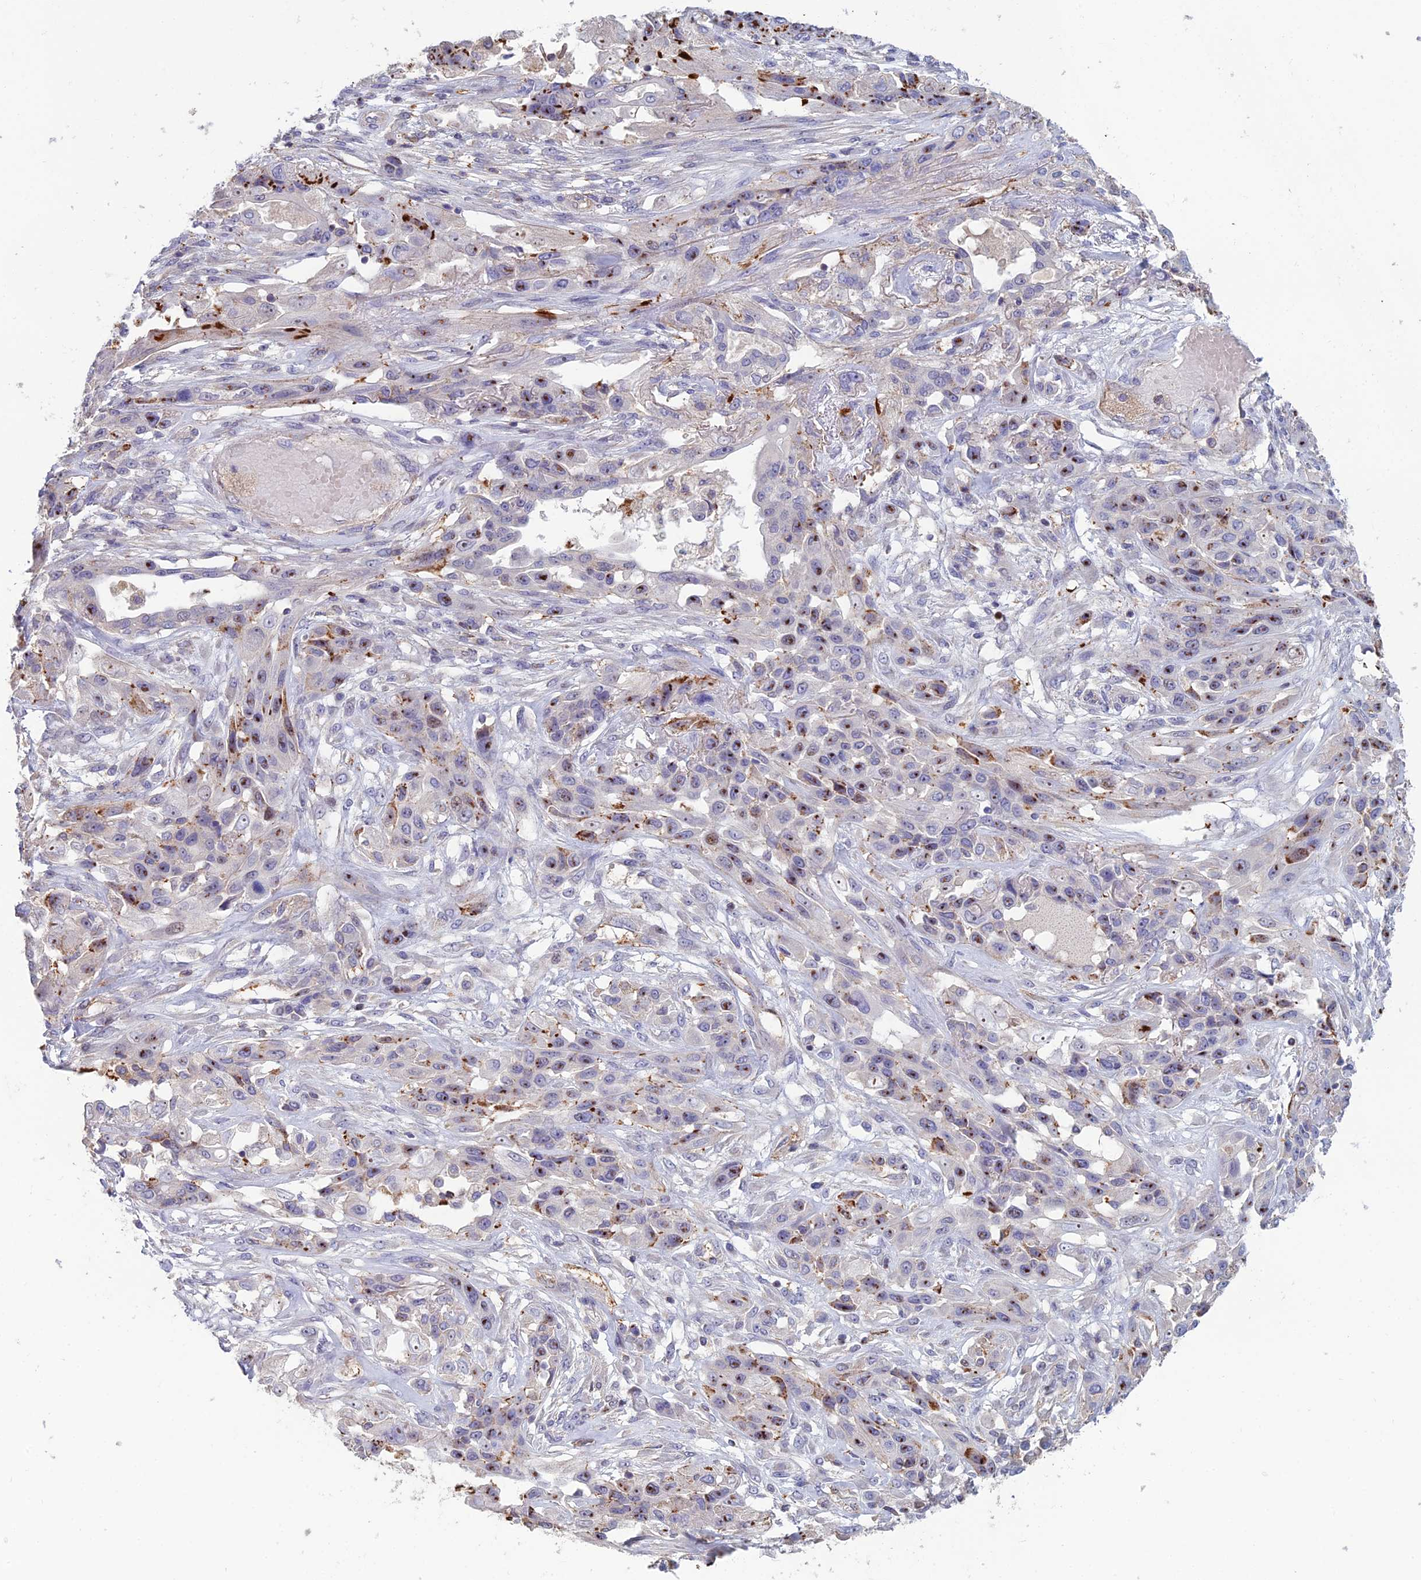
{"staining": {"intensity": "moderate", "quantity": "<25%", "location": "cytoplasmic/membranous,nuclear"}, "tissue": "lung cancer", "cell_type": "Tumor cells", "image_type": "cancer", "snomed": [{"axis": "morphology", "description": "Squamous cell carcinoma, NOS"}, {"axis": "topography", "description": "Lung"}], "caption": "A brown stain labels moderate cytoplasmic/membranous and nuclear positivity of a protein in squamous cell carcinoma (lung) tumor cells.", "gene": "C15orf62", "patient": {"sex": "female", "age": 70}}